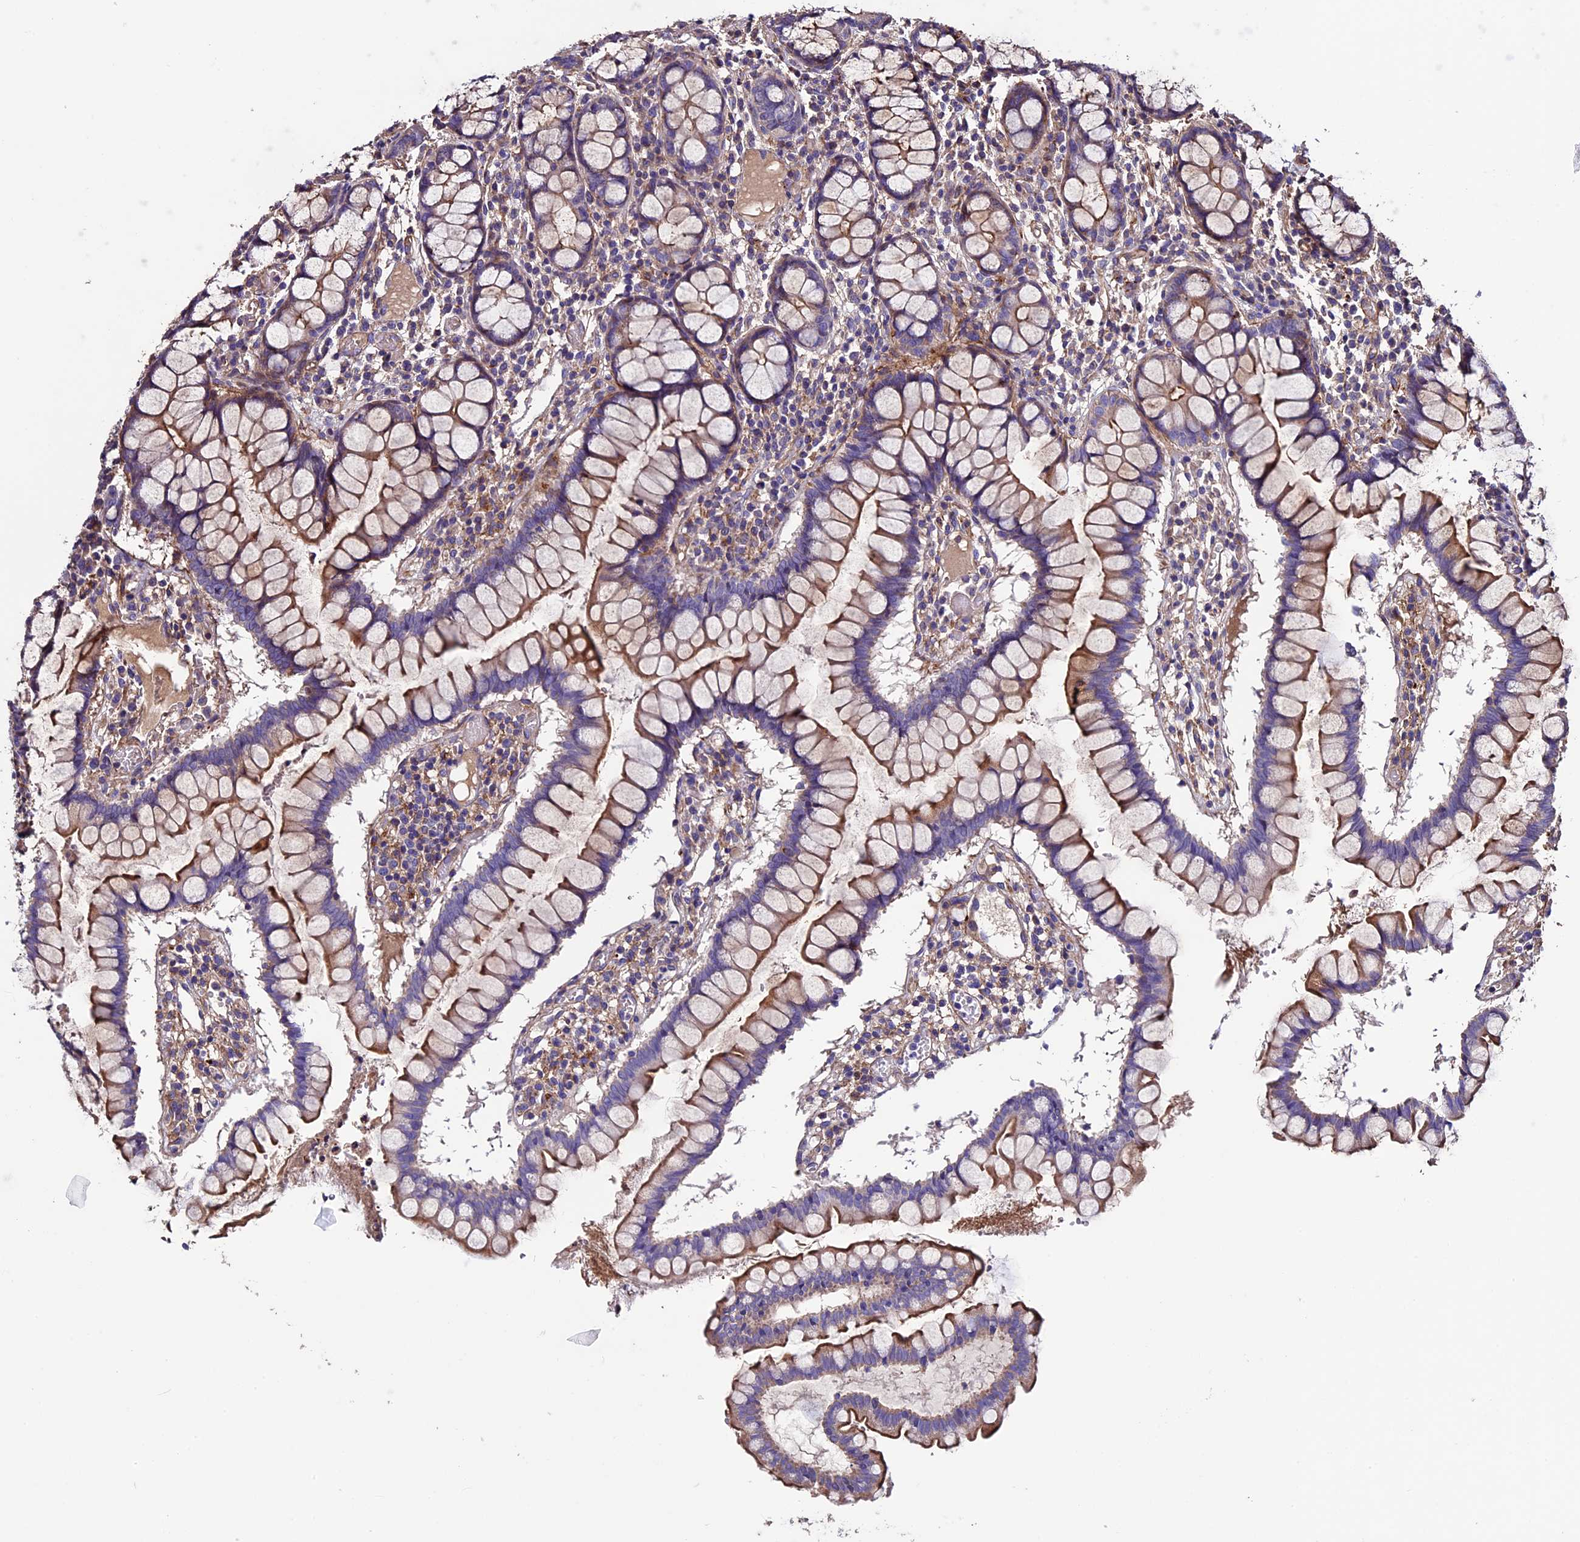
{"staining": {"intensity": "moderate", "quantity": ">75%", "location": "cytoplasmic/membranous"}, "tissue": "colon", "cell_type": "Glandular cells", "image_type": "normal", "snomed": [{"axis": "morphology", "description": "Normal tissue, NOS"}, {"axis": "morphology", "description": "Adenocarcinoma, NOS"}, {"axis": "topography", "description": "Colon"}], "caption": "Immunohistochemical staining of normal human colon shows medium levels of moderate cytoplasmic/membranous positivity in approximately >75% of glandular cells.", "gene": "EVA1B", "patient": {"sex": "female", "age": 55}}